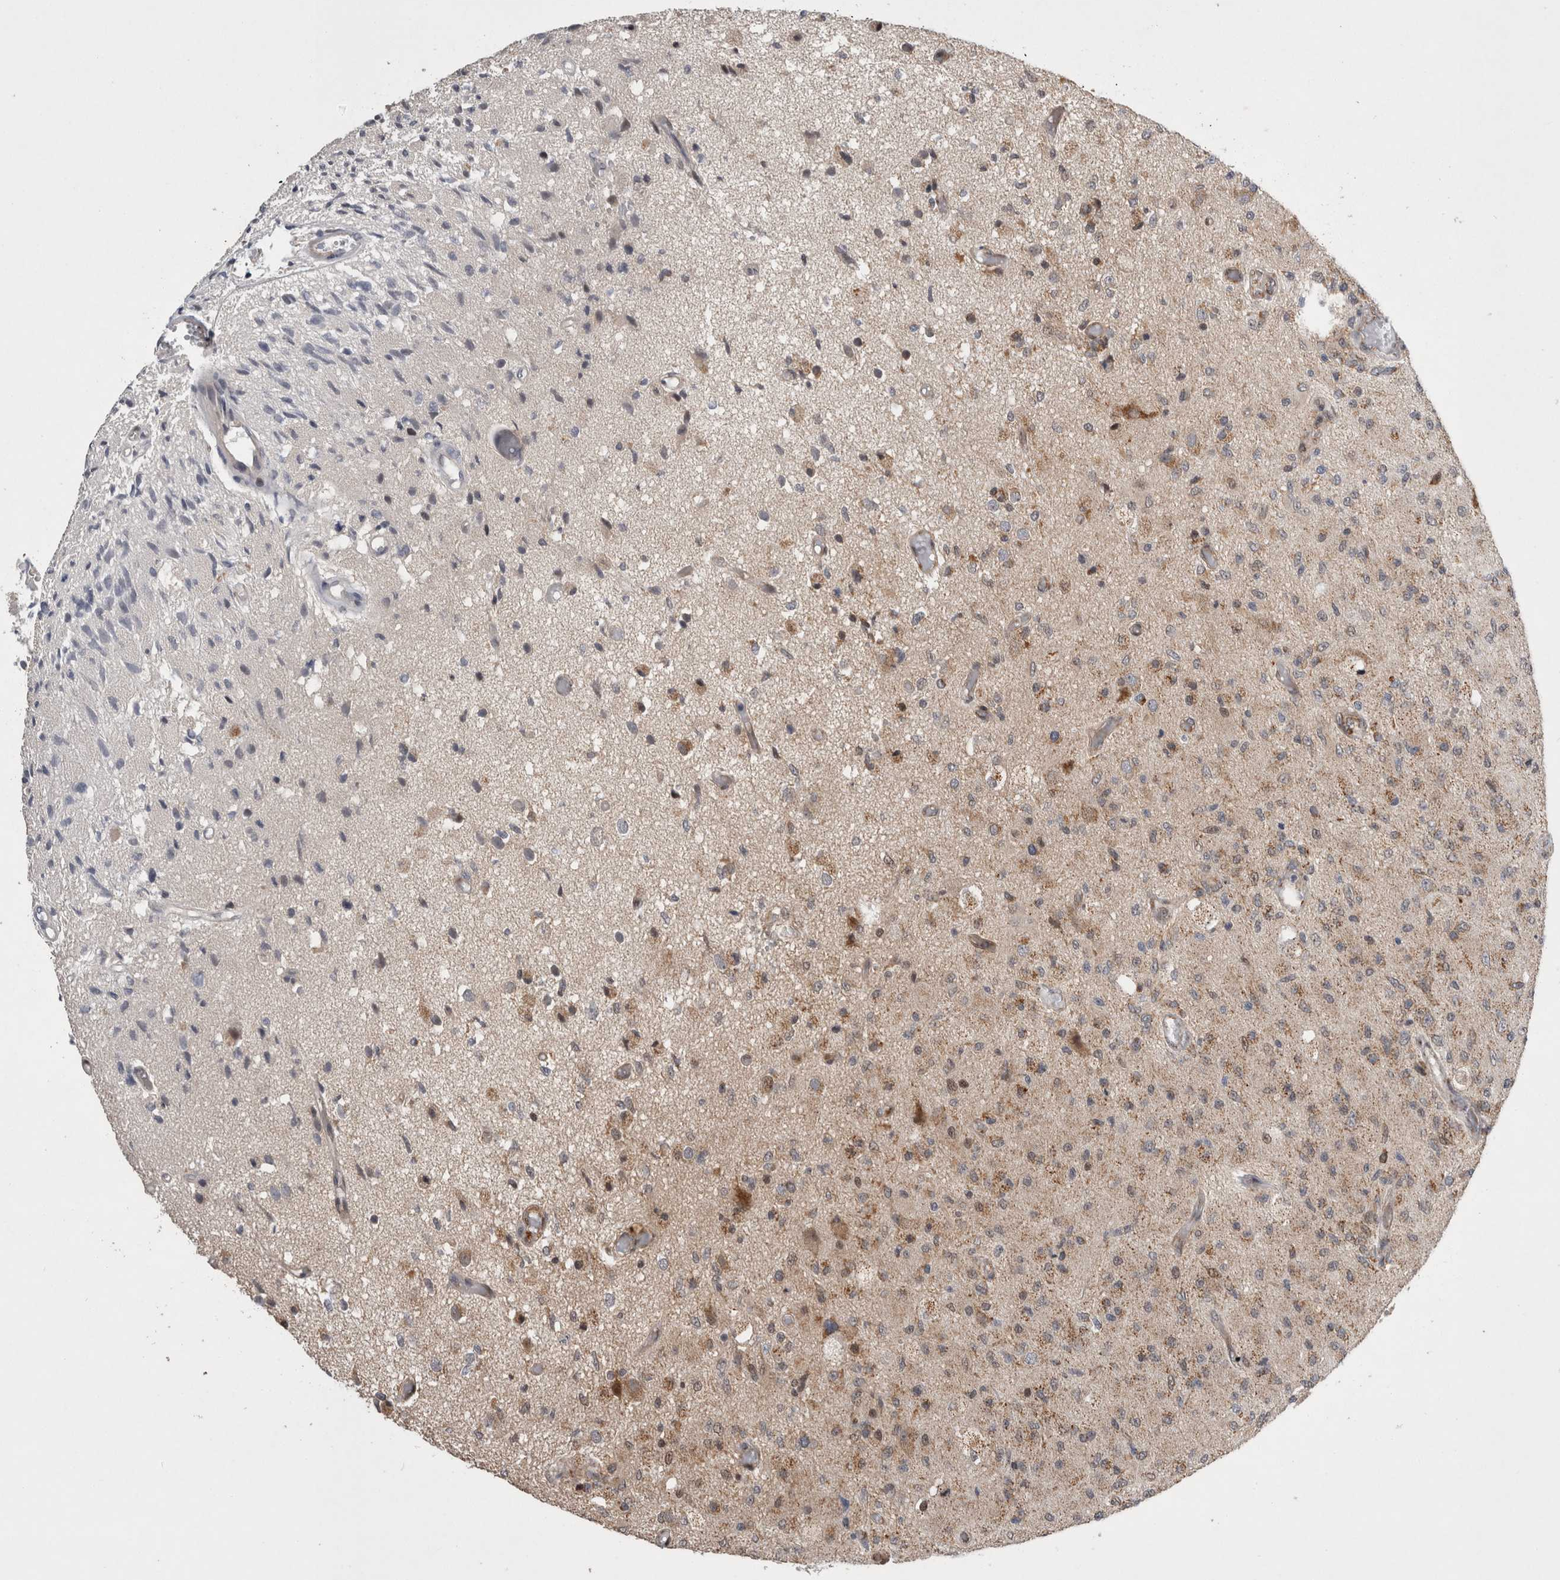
{"staining": {"intensity": "weak", "quantity": ">75%", "location": "cytoplasmic/membranous"}, "tissue": "glioma", "cell_type": "Tumor cells", "image_type": "cancer", "snomed": [{"axis": "morphology", "description": "Normal tissue, NOS"}, {"axis": "morphology", "description": "Glioma, malignant, High grade"}, {"axis": "topography", "description": "Cerebral cortex"}], "caption": "This is a photomicrograph of immunohistochemistry (IHC) staining of glioma, which shows weak positivity in the cytoplasmic/membranous of tumor cells.", "gene": "MRPL37", "patient": {"sex": "male", "age": 77}}